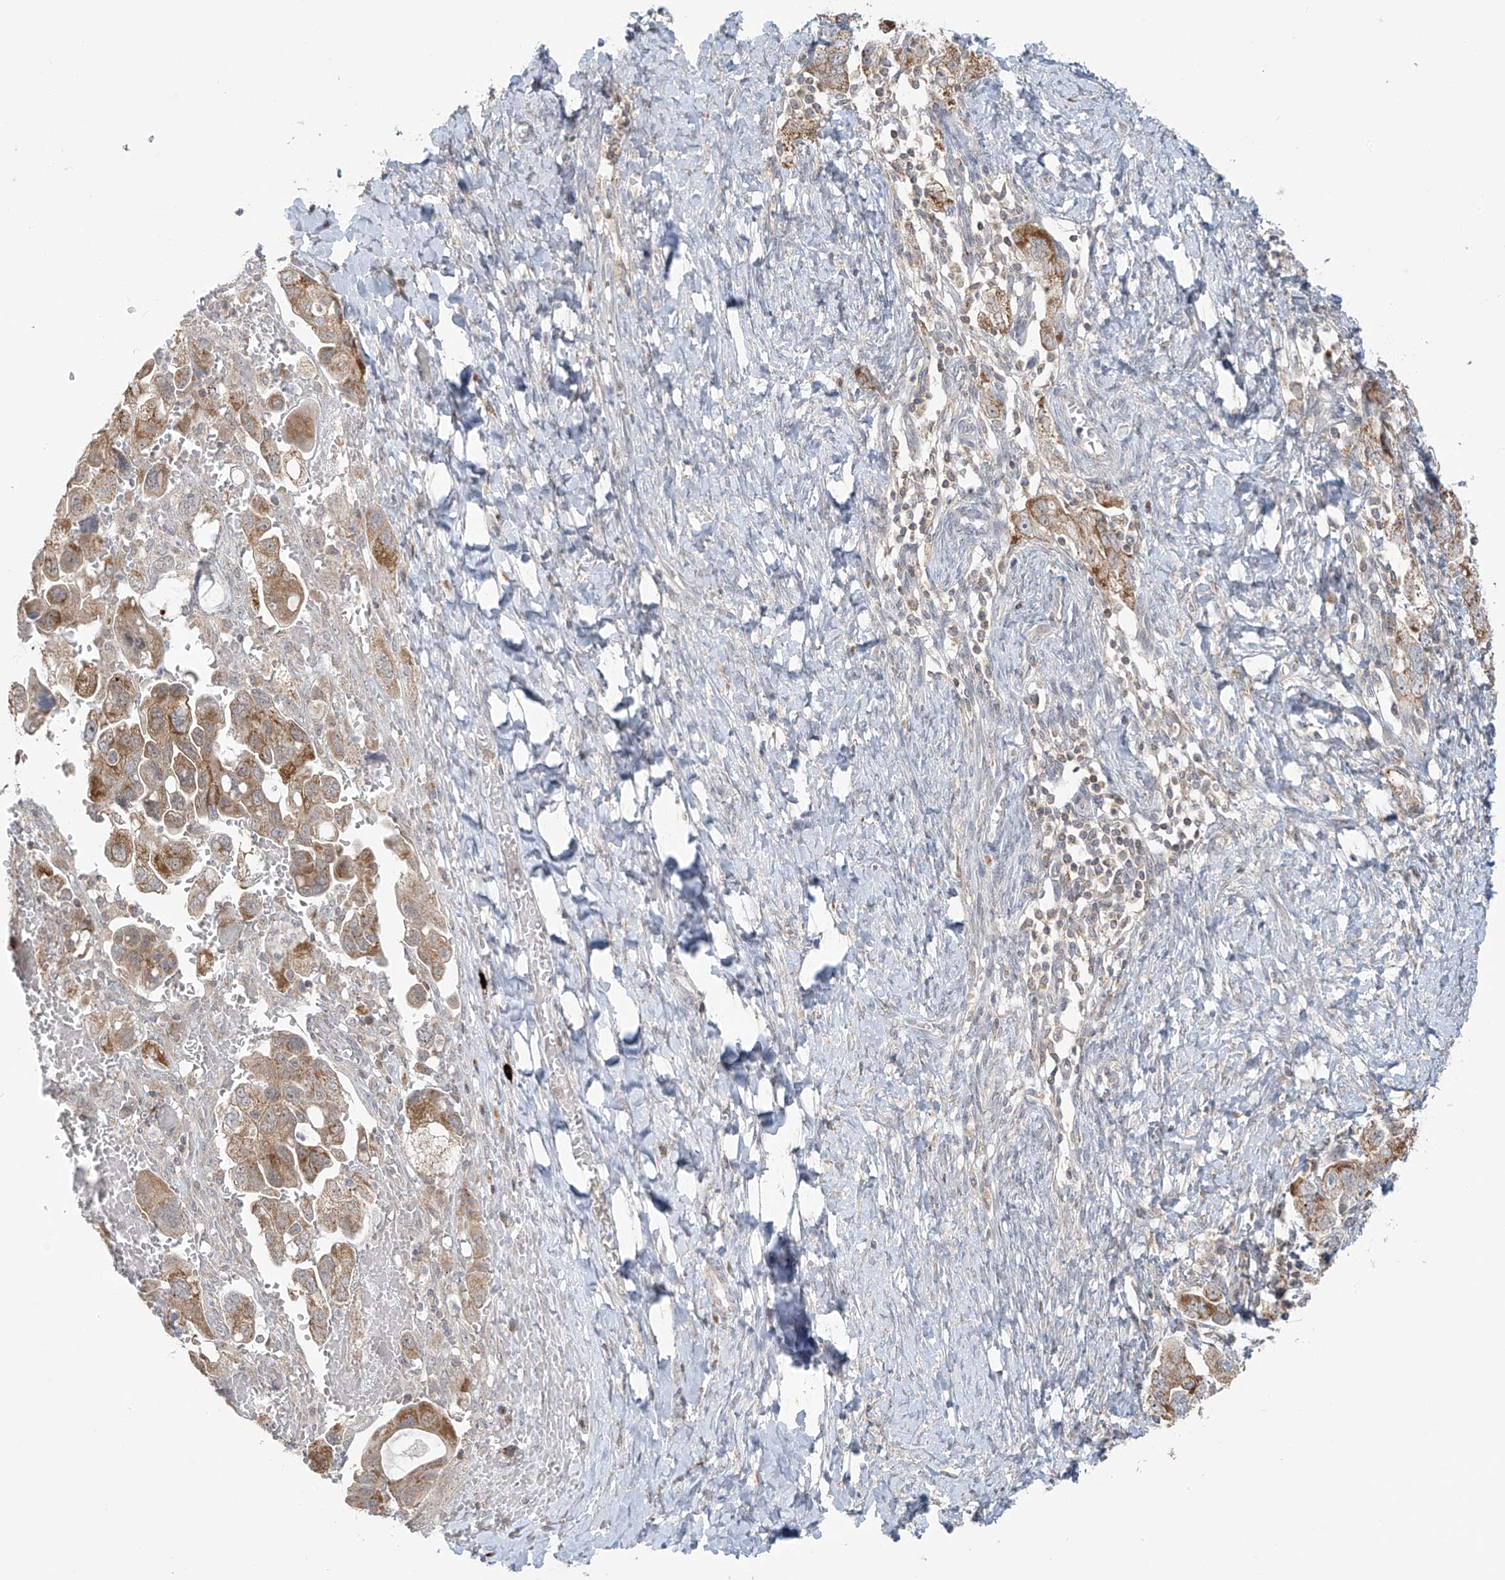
{"staining": {"intensity": "moderate", "quantity": ">75%", "location": "cytoplasmic/membranous"}, "tissue": "ovarian cancer", "cell_type": "Tumor cells", "image_type": "cancer", "snomed": [{"axis": "morphology", "description": "Carcinoma, NOS"}, {"axis": "morphology", "description": "Cystadenocarcinoma, serous, NOS"}, {"axis": "topography", "description": "Ovary"}], "caption": "A histopathology image of human ovarian cancer (carcinoma) stained for a protein exhibits moderate cytoplasmic/membranous brown staining in tumor cells.", "gene": "HDDC2", "patient": {"sex": "female", "age": 69}}